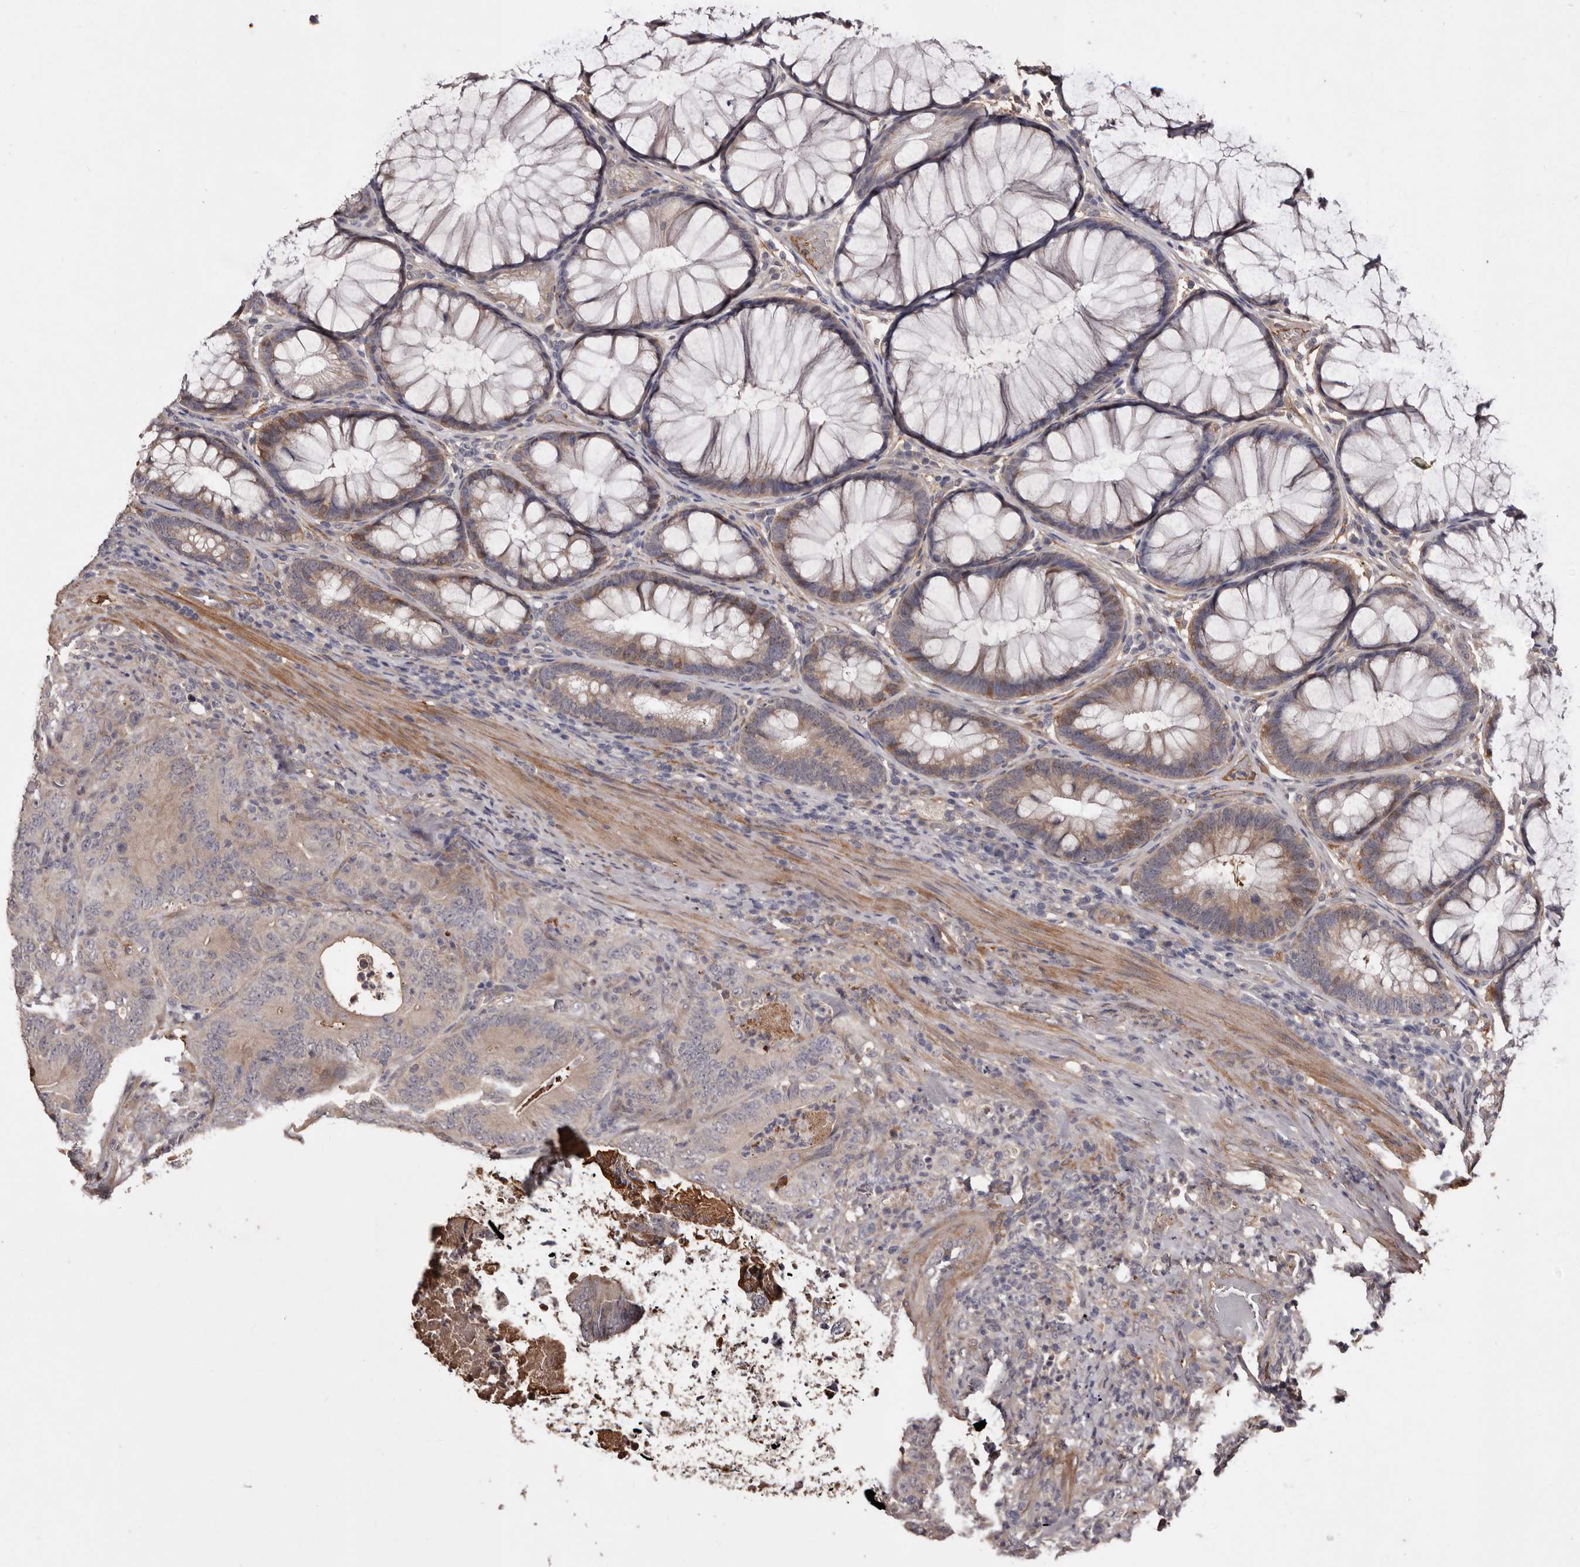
{"staining": {"intensity": "weak", "quantity": "25%-75%", "location": "cytoplasmic/membranous"}, "tissue": "colorectal cancer", "cell_type": "Tumor cells", "image_type": "cancer", "snomed": [{"axis": "morphology", "description": "Normal tissue, NOS"}, {"axis": "topography", "description": "Colon"}], "caption": "Immunohistochemical staining of colorectal cancer displays low levels of weak cytoplasmic/membranous protein positivity in approximately 25%-75% of tumor cells. The staining is performed using DAB brown chromogen to label protein expression. The nuclei are counter-stained blue using hematoxylin.", "gene": "CYP1B1", "patient": {"sex": "female", "age": 82}}